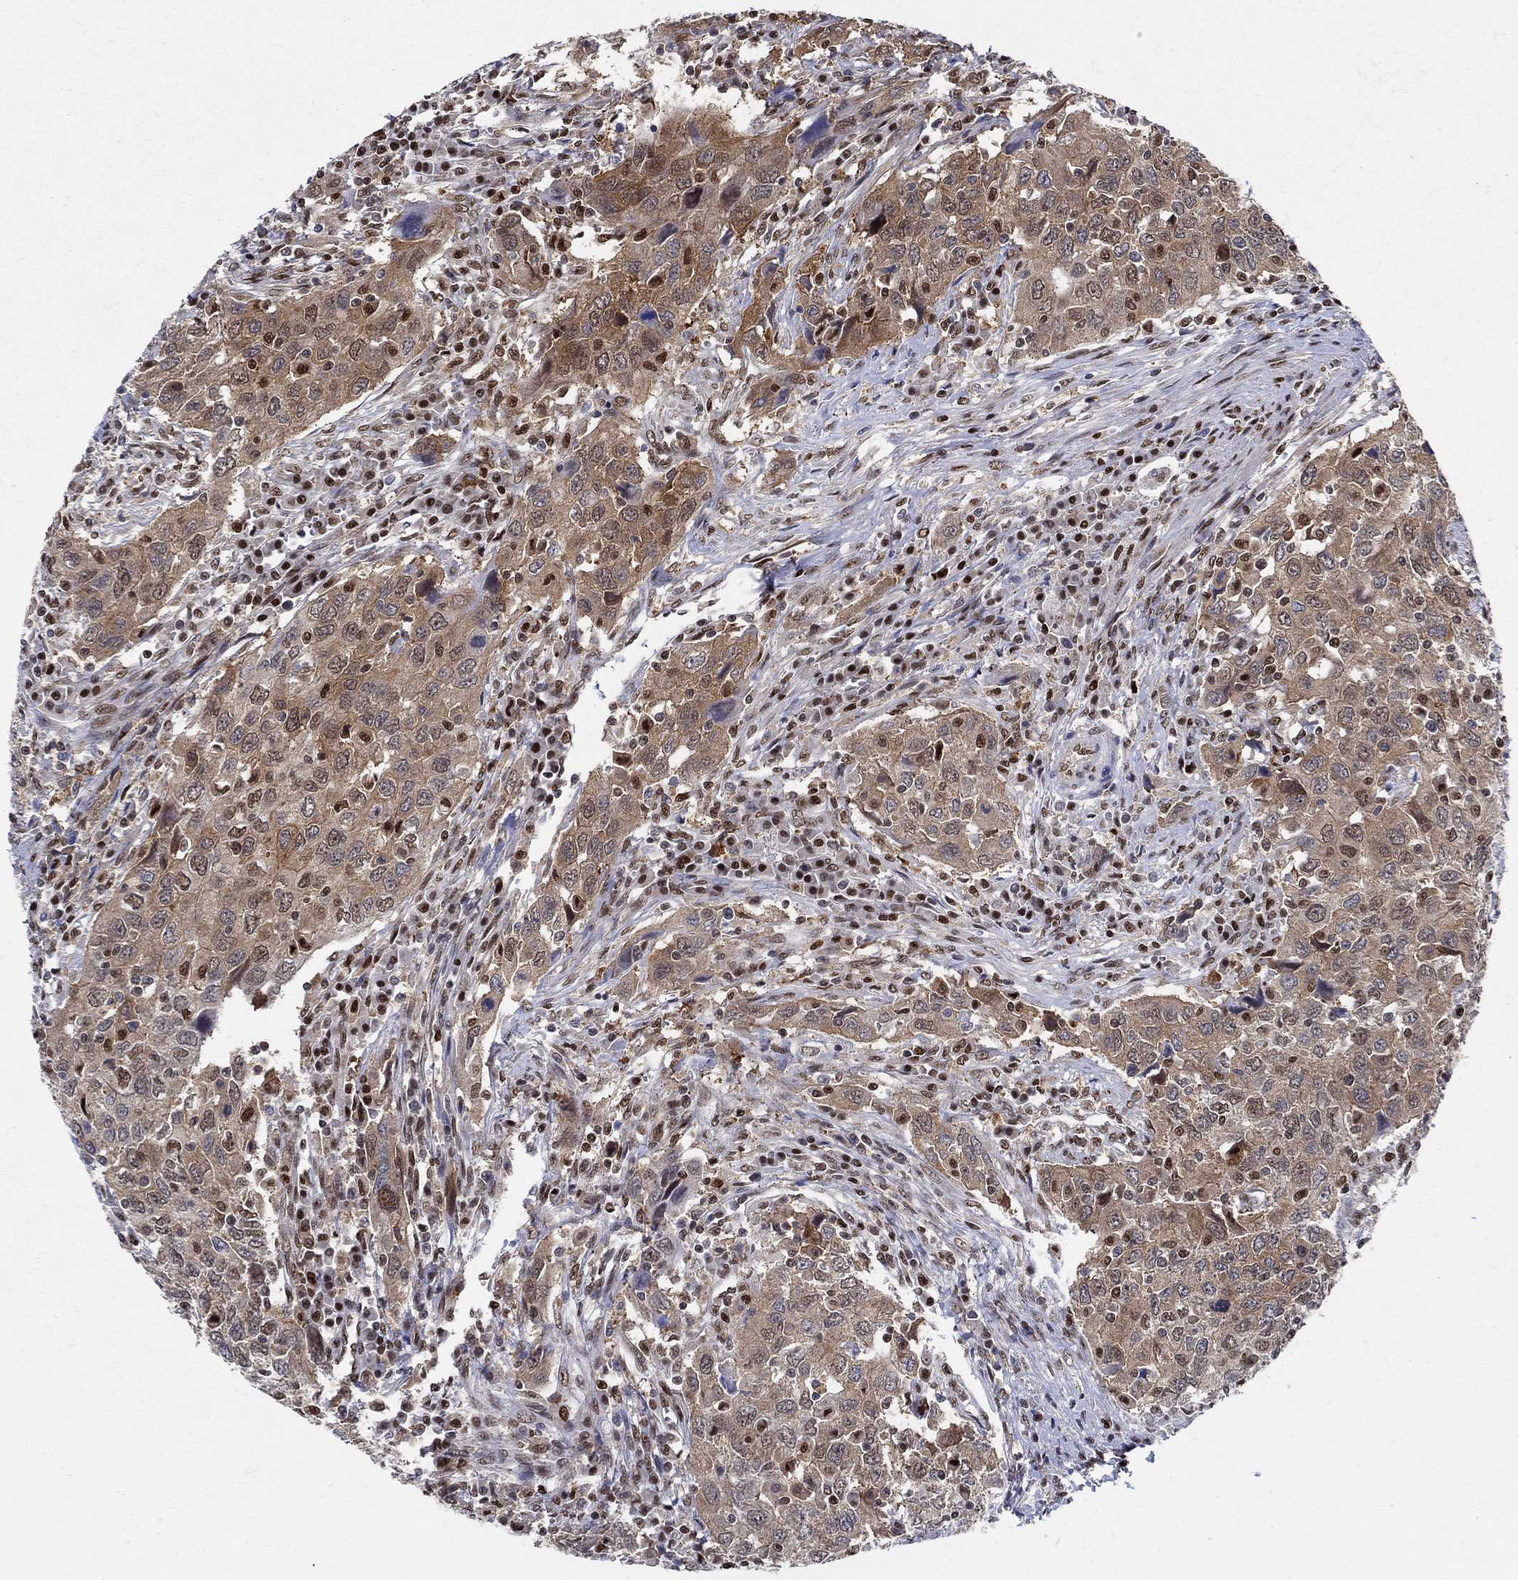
{"staining": {"intensity": "moderate", "quantity": "25%-75%", "location": "cytoplasmic/membranous"}, "tissue": "urothelial cancer", "cell_type": "Tumor cells", "image_type": "cancer", "snomed": [{"axis": "morphology", "description": "Urothelial carcinoma, High grade"}, {"axis": "topography", "description": "Urinary bladder"}], "caption": "Immunohistochemical staining of urothelial cancer shows moderate cytoplasmic/membranous protein expression in about 25%-75% of tumor cells. (Stains: DAB (3,3'-diaminobenzidine) in brown, nuclei in blue, Microscopy: brightfield microscopy at high magnification).", "gene": "ZNF594", "patient": {"sex": "male", "age": 76}}